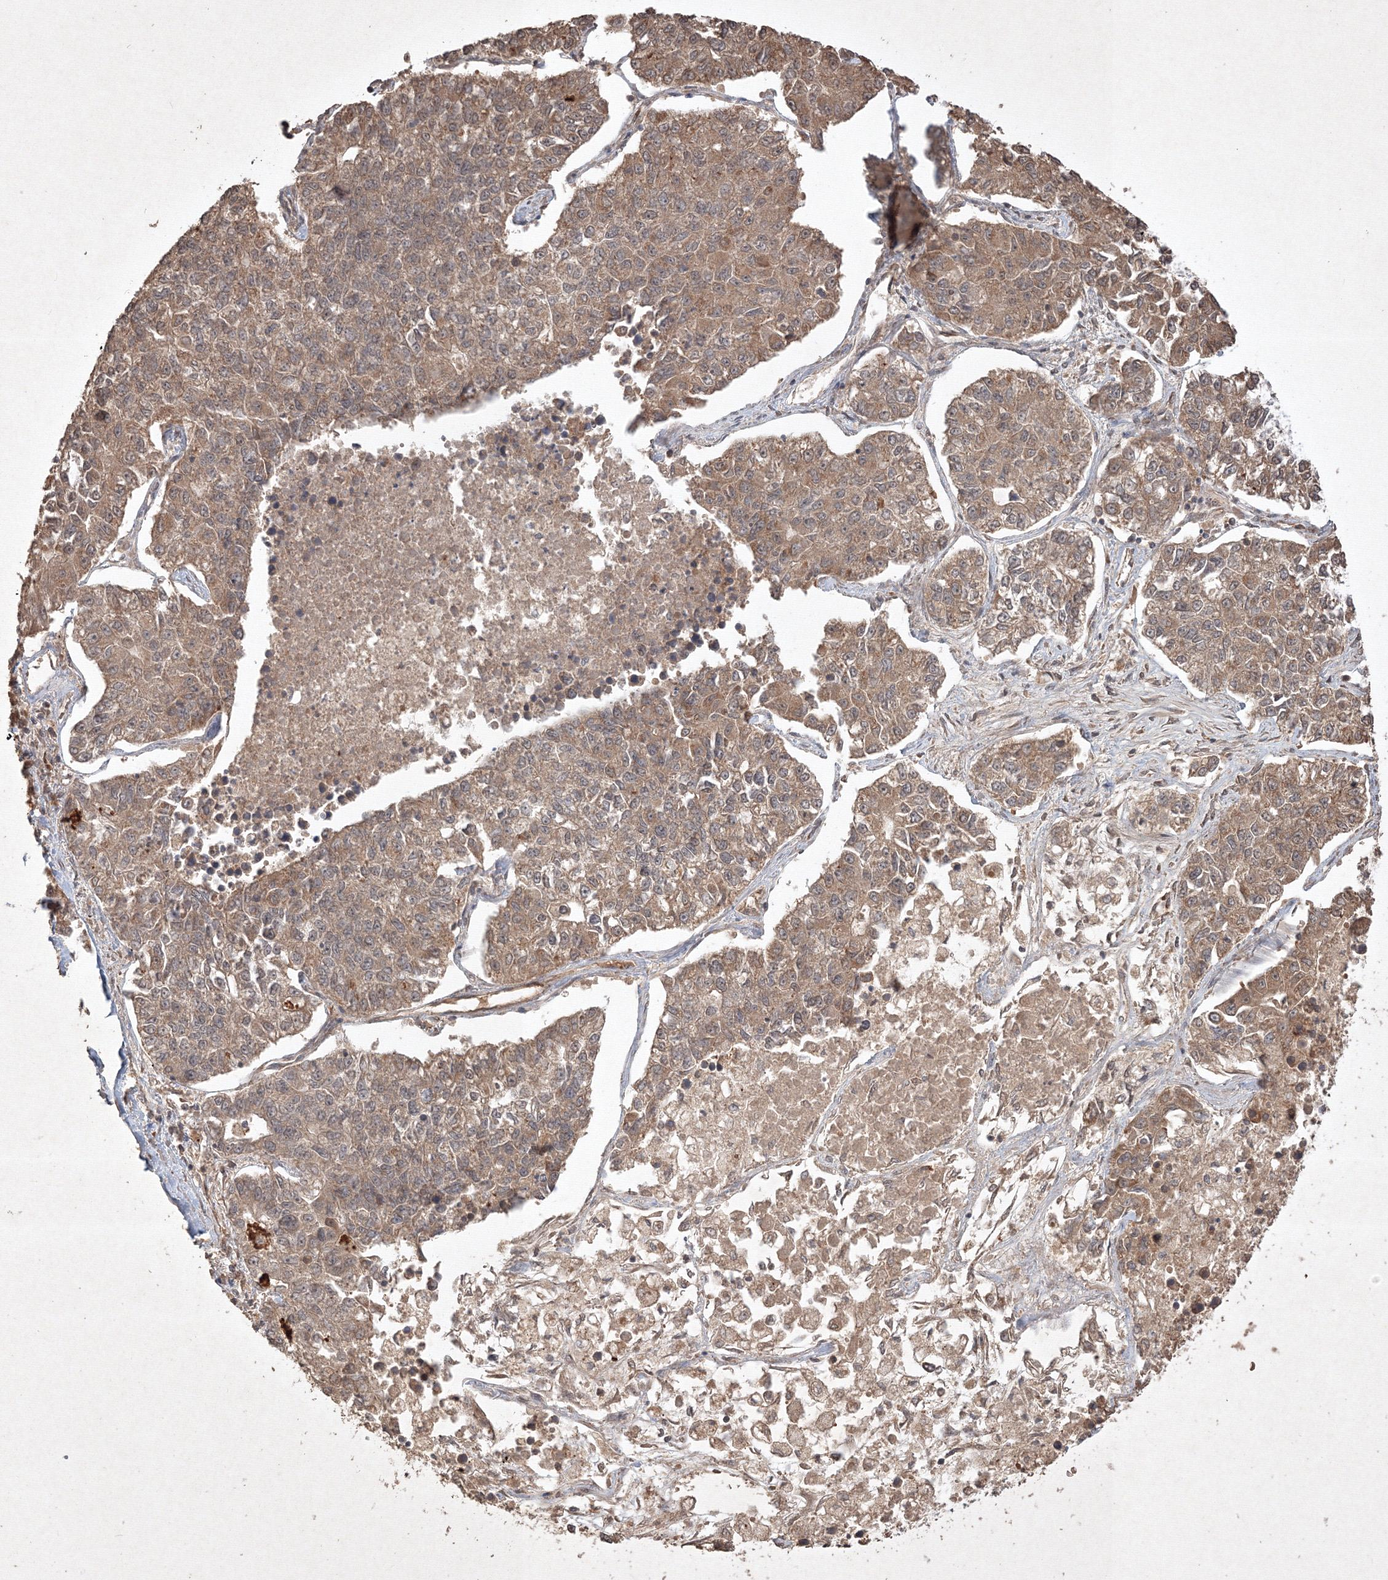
{"staining": {"intensity": "weak", "quantity": ">75%", "location": "cytoplasmic/membranous"}, "tissue": "lung cancer", "cell_type": "Tumor cells", "image_type": "cancer", "snomed": [{"axis": "morphology", "description": "Adenocarcinoma, NOS"}, {"axis": "topography", "description": "Lung"}], "caption": "Lung adenocarcinoma tissue reveals weak cytoplasmic/membranous positivity in about >75% of tumor cells", "gene": "PELI3", "patient": {"sex": "male", "age": 49}}